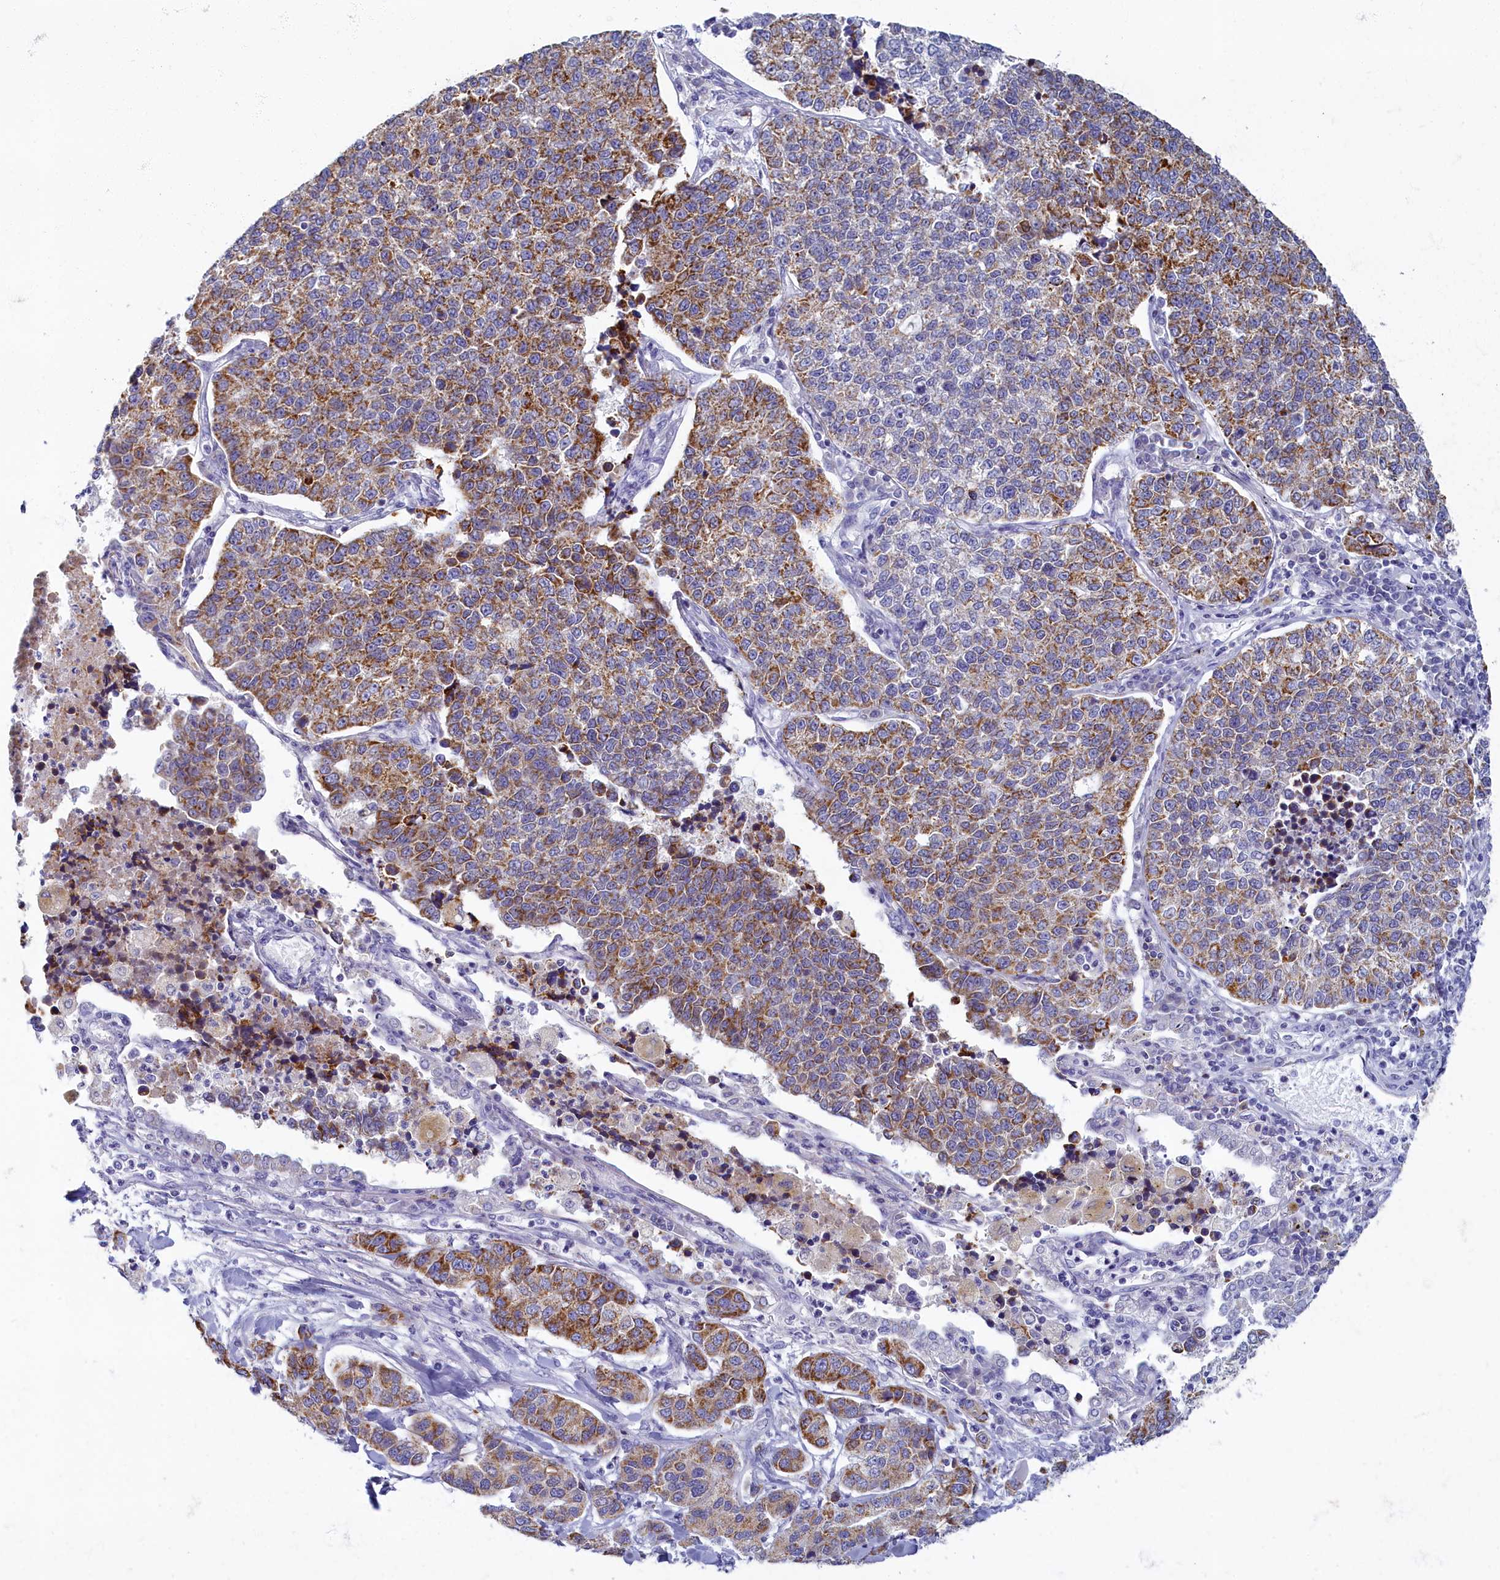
{"staining": {"intensity": "moderate", "quantity": ">75%", "location": "cytoplasmic/membranous"}, "tissue": "lung cancer", "cell_type": "Tumor cells", "image_type": "cancer", "snomed": [{"axis": "morphology", "description": "Adenocarcinoma, NOS"}, {"axis": "topography", "description": "Lung"}], "caption": "Protein positivity by IHC displays moderate cytoplasmic/membranous positivity in about >75% of tumor cells in lung cancer.", "gene": "OCIAD2", "patient": {"sex": "male", "age": 49}}